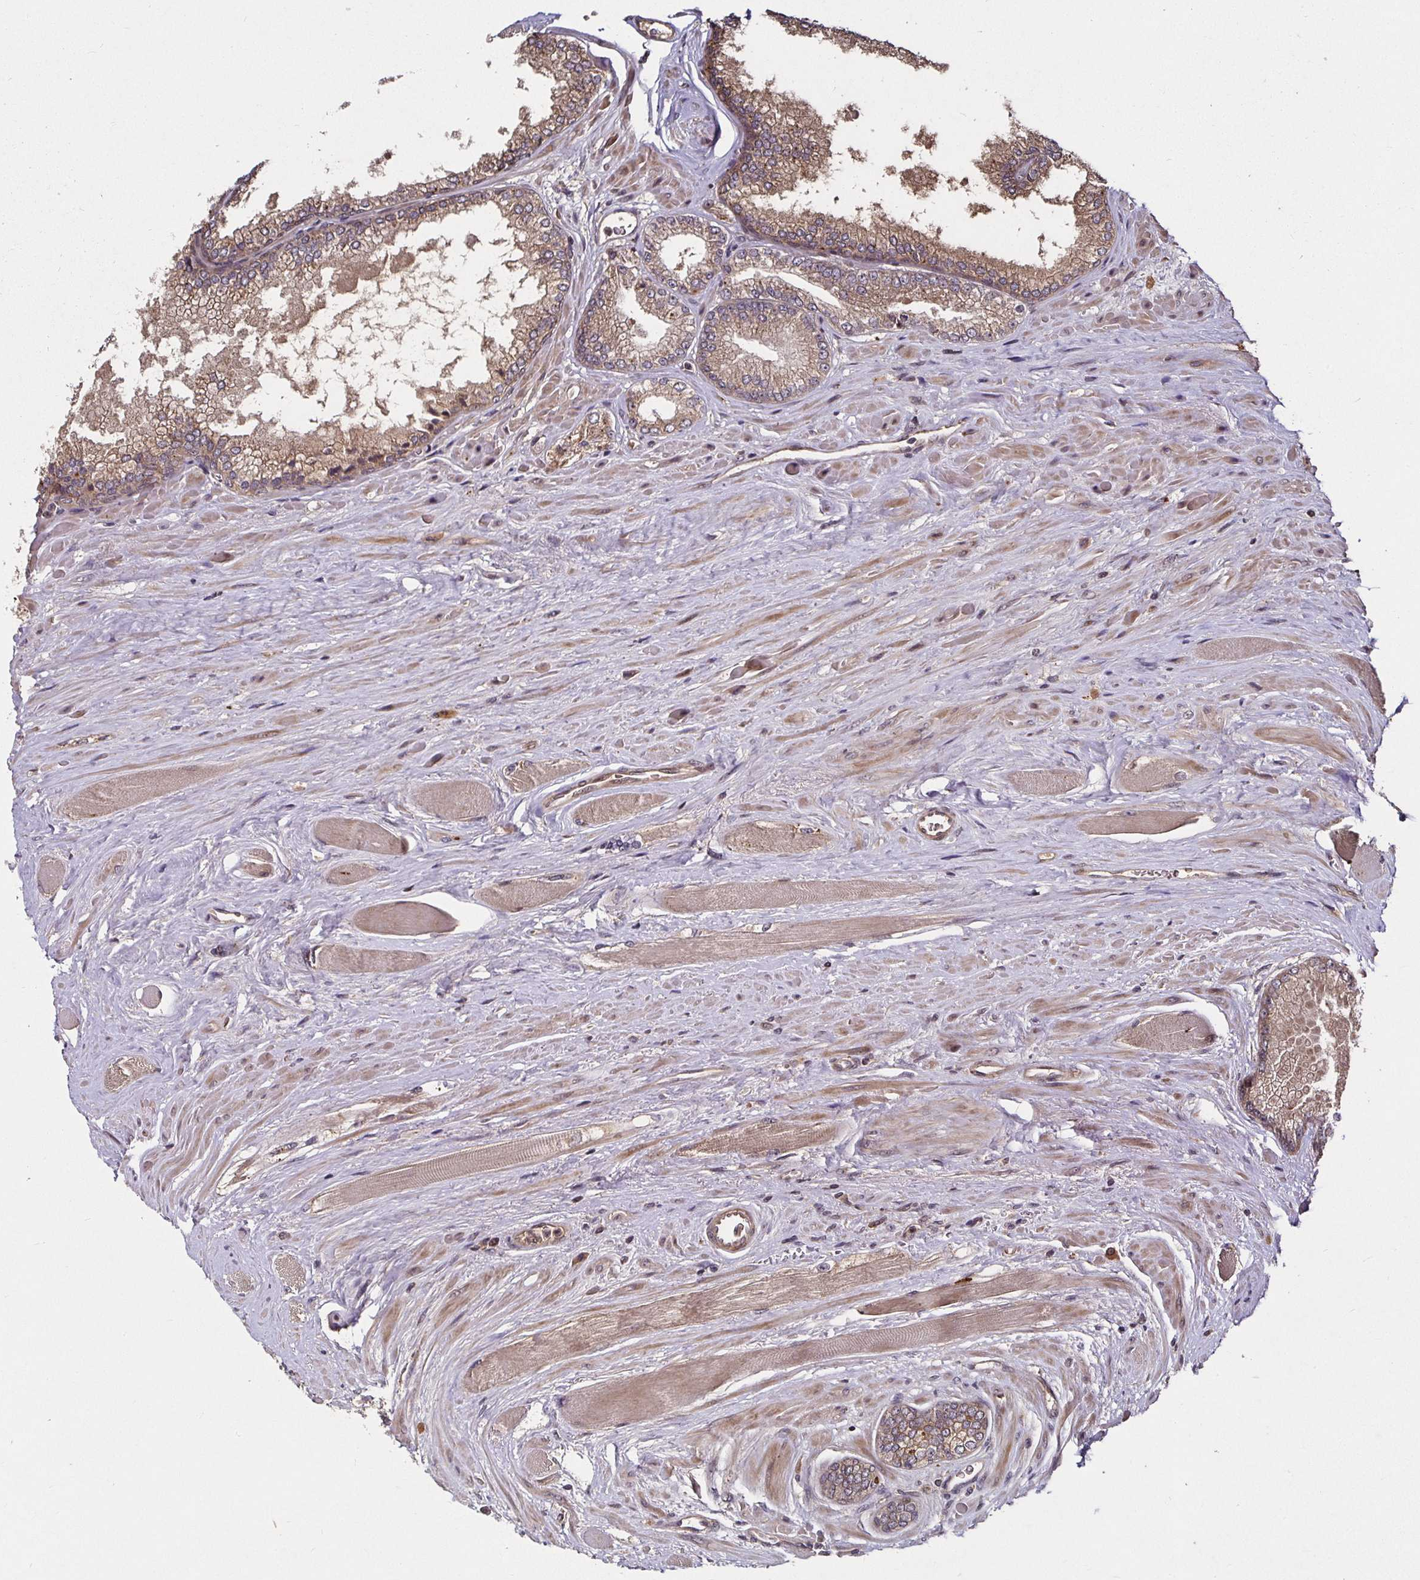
{"staining": {"intensity": "moderate", "quantity": ">75%", "location": "cytoplasmic/membranous"}, "tissue": "prostate cancer", "cell_type": "Tumor cells", "image_type": "cancer", "snomed": [{"axis": "morphology", "description": "Adenocarcinoma, Low grade"}, {"axis": "topography", "description": "Prostate"}], "caption": "Protein expression by immunohistochemistry (IHC) demonstrates moderate cytoplasmic/membranous positivity in approximately >75% of tumor cells in prostate adenocarcinoma (low-grade). (DAB (3,3'-diaminobenzidine) = brown stain, brightfield microscopy at high magnification).", "gene": "SMYD3", "patient": {"sex": "male", "age": 67}}